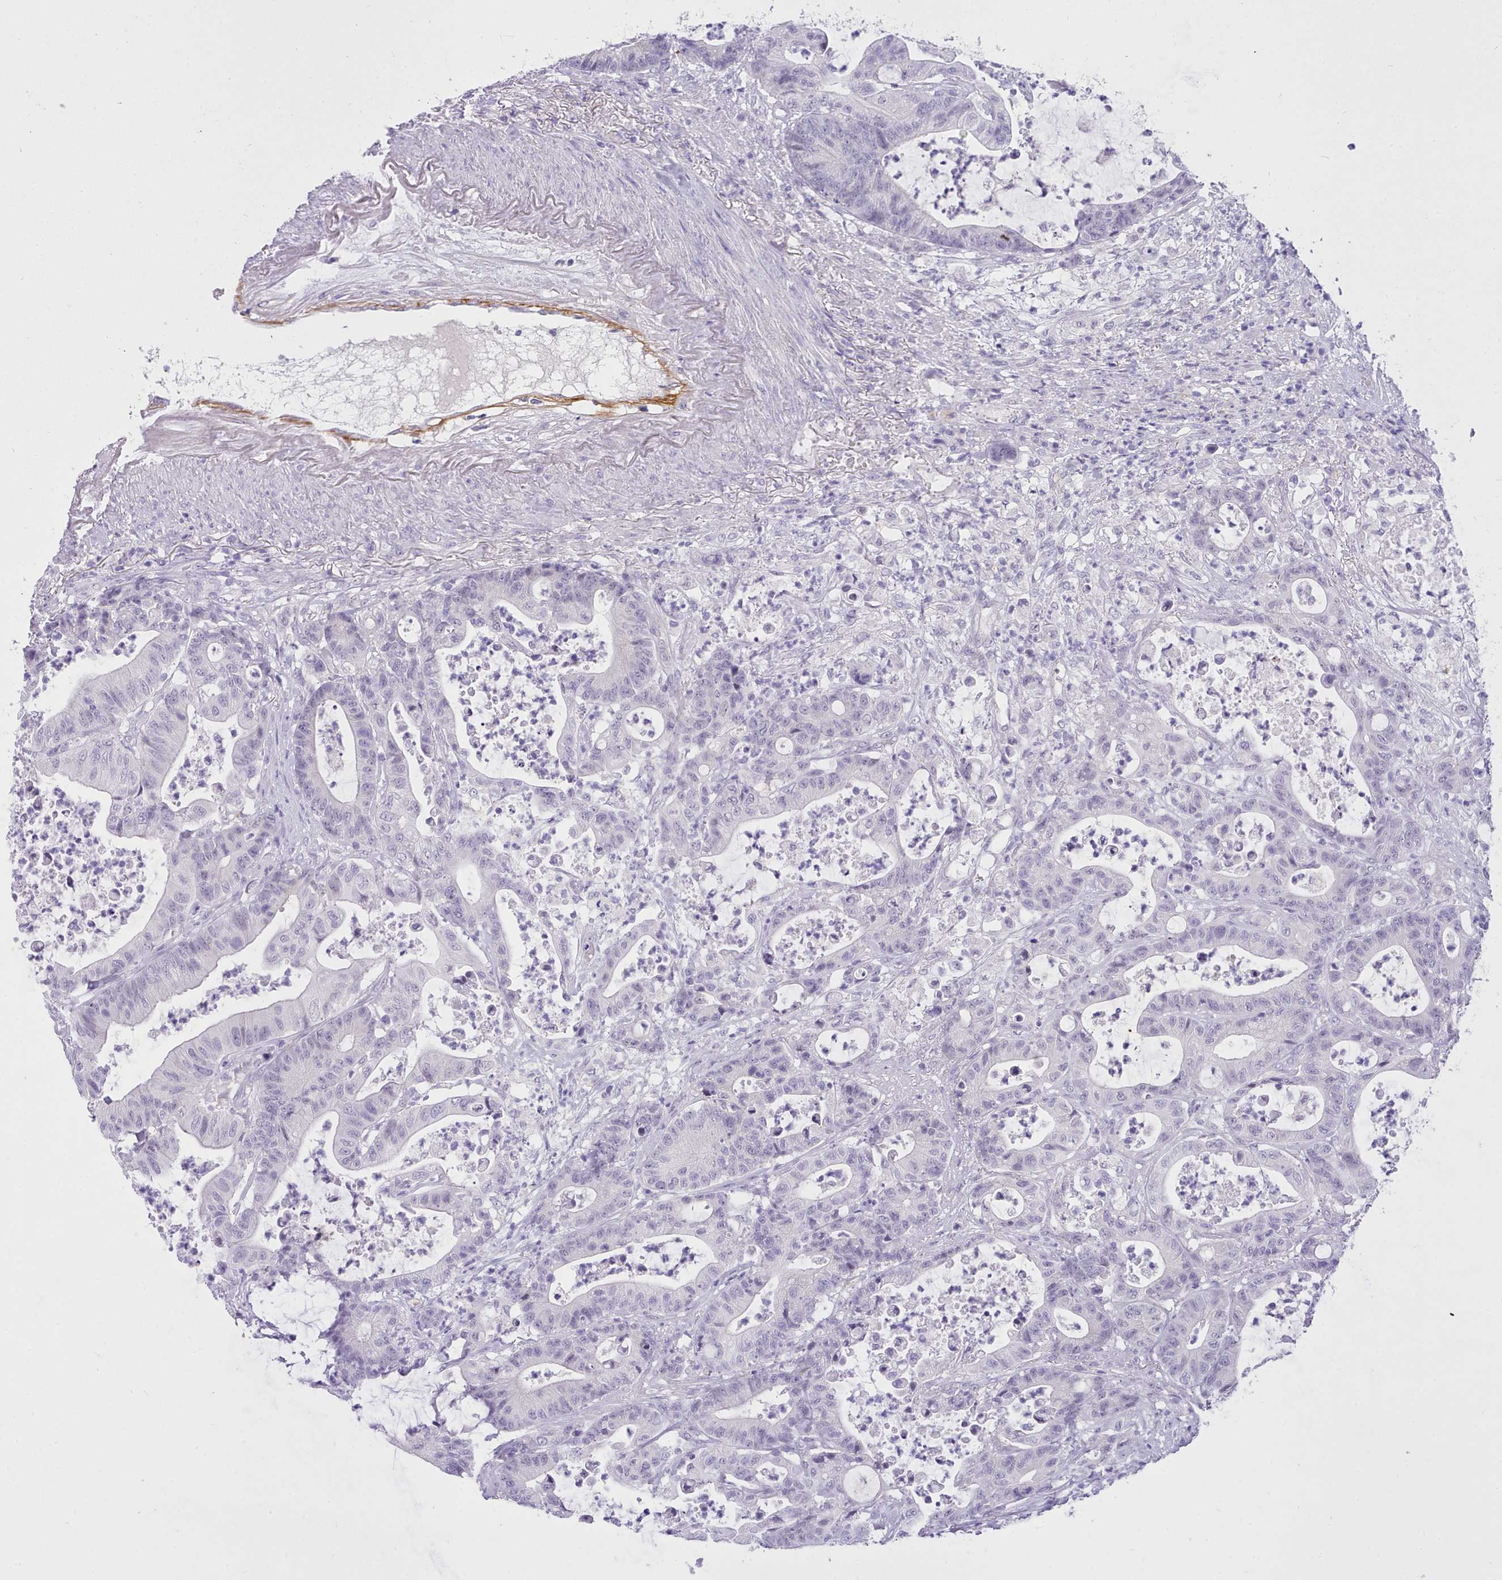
{"staining": {"intensity": "negative", "quantity": "none", "location": "none"}, "tissue": "colorectal cancer", "cell_type": "Tumor cells", "image_type": "cancer", "snomed": [{"axis": "morphology", "description": "Adenocarcinoma, NOS"}, {"axis": "topography", "description": "Colon"}], "caption": "Histopathology image shows no protein staining in tumor cells of colorectal cancer (adenocarcinoma) tissue.", "gene": "LRRC37A", "patient": {"sex": "female", "age": 84}}